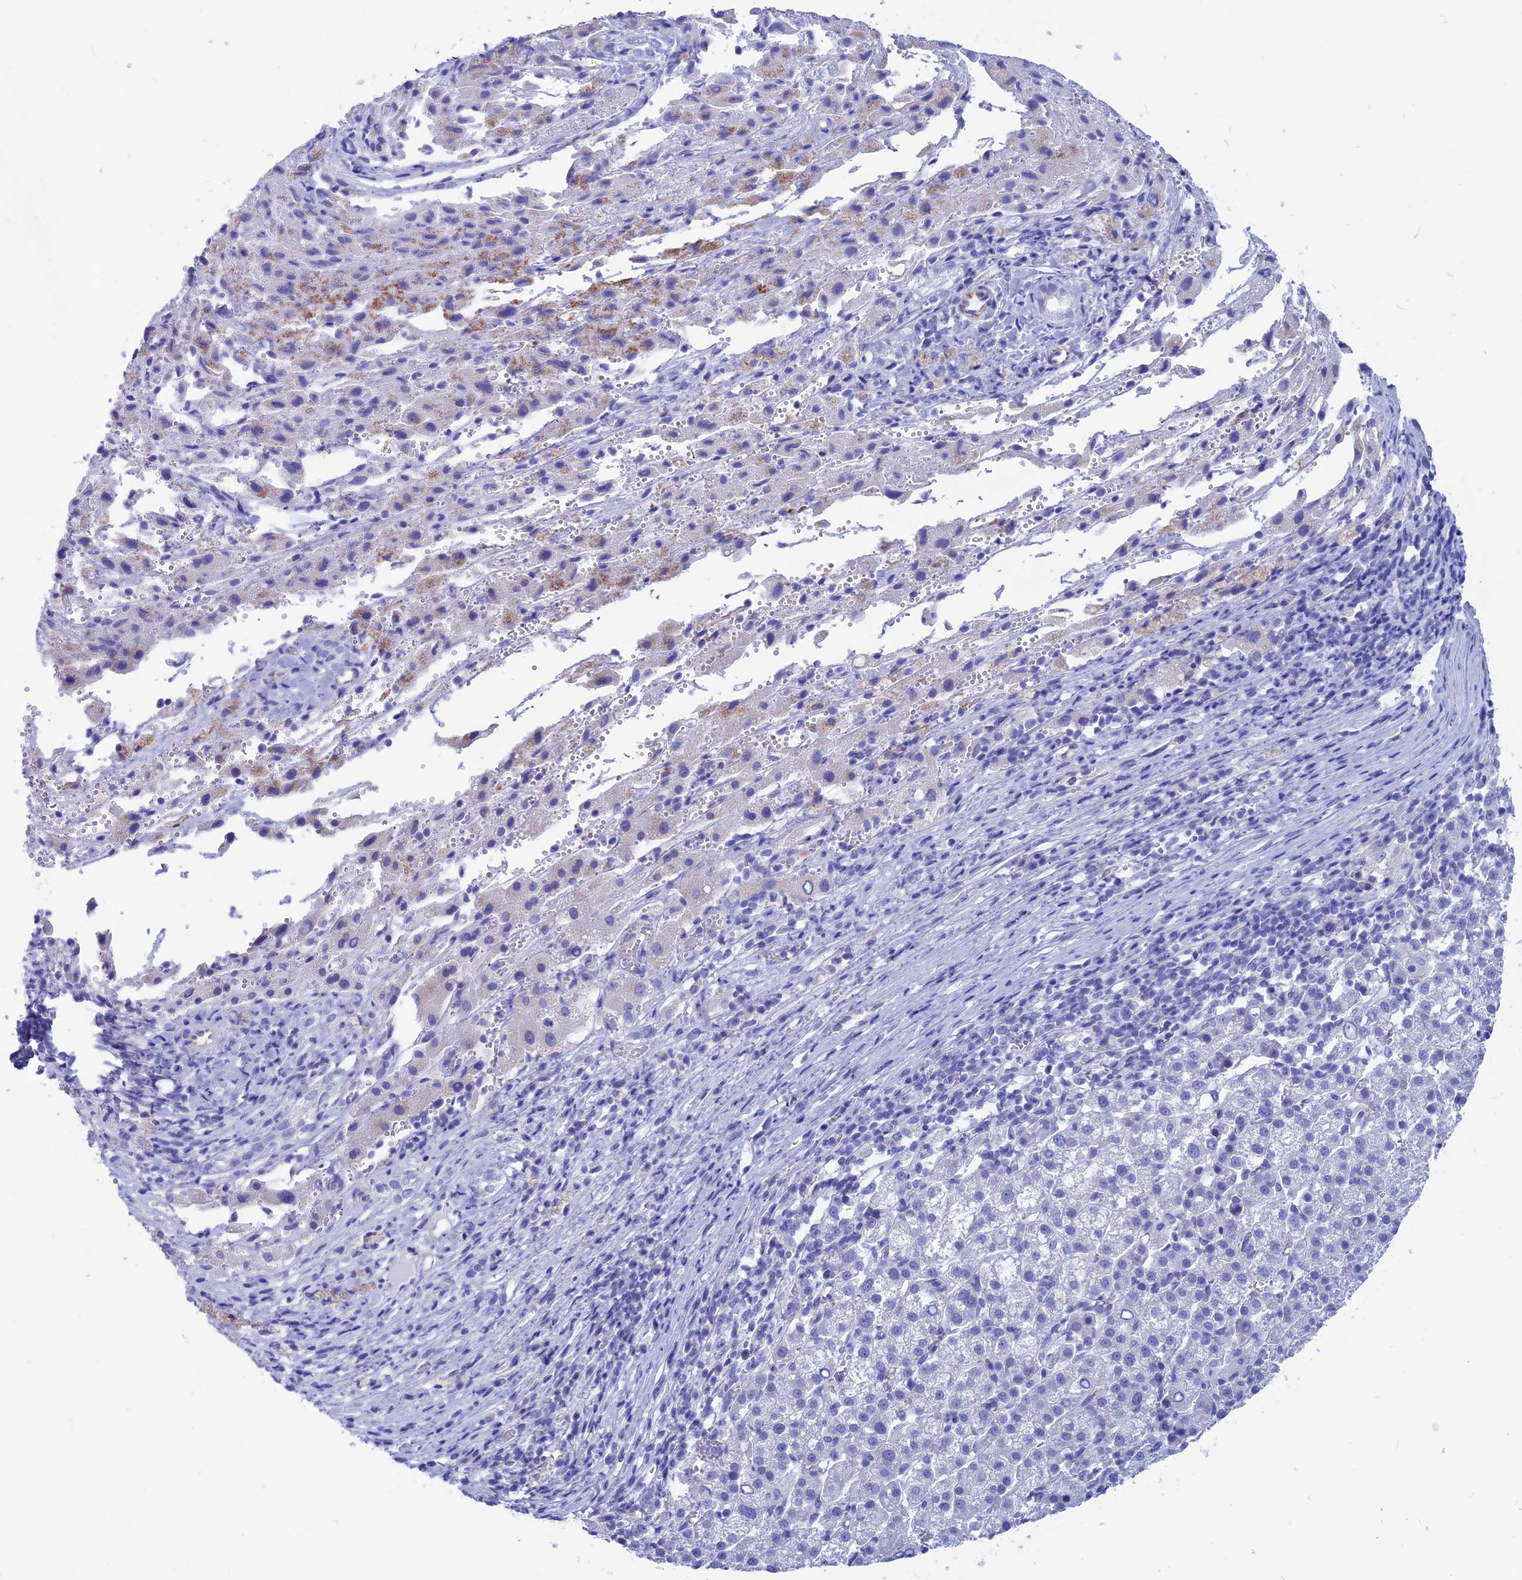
{"staining": {"intensity": "negative", "quantity": "none", "location": "none"}, "tissue": "liver cancer", "cell_type": "Tumor cells", "image_type": "cancer", "snomed": [{"axis": "morphology", "description": "Carcinoma, Hepatocellular, NOS"}, {"axis": "topography", "description": "Liver"}], "caption": "DAB (3,3'-diaminobenzidine) immunohistochemical staining of hepatocellular carcinoma (liver) displays no significant staining in tumor cells.", "gene": "GNGT2", "patient": {"sex": "female", "age": 58}}